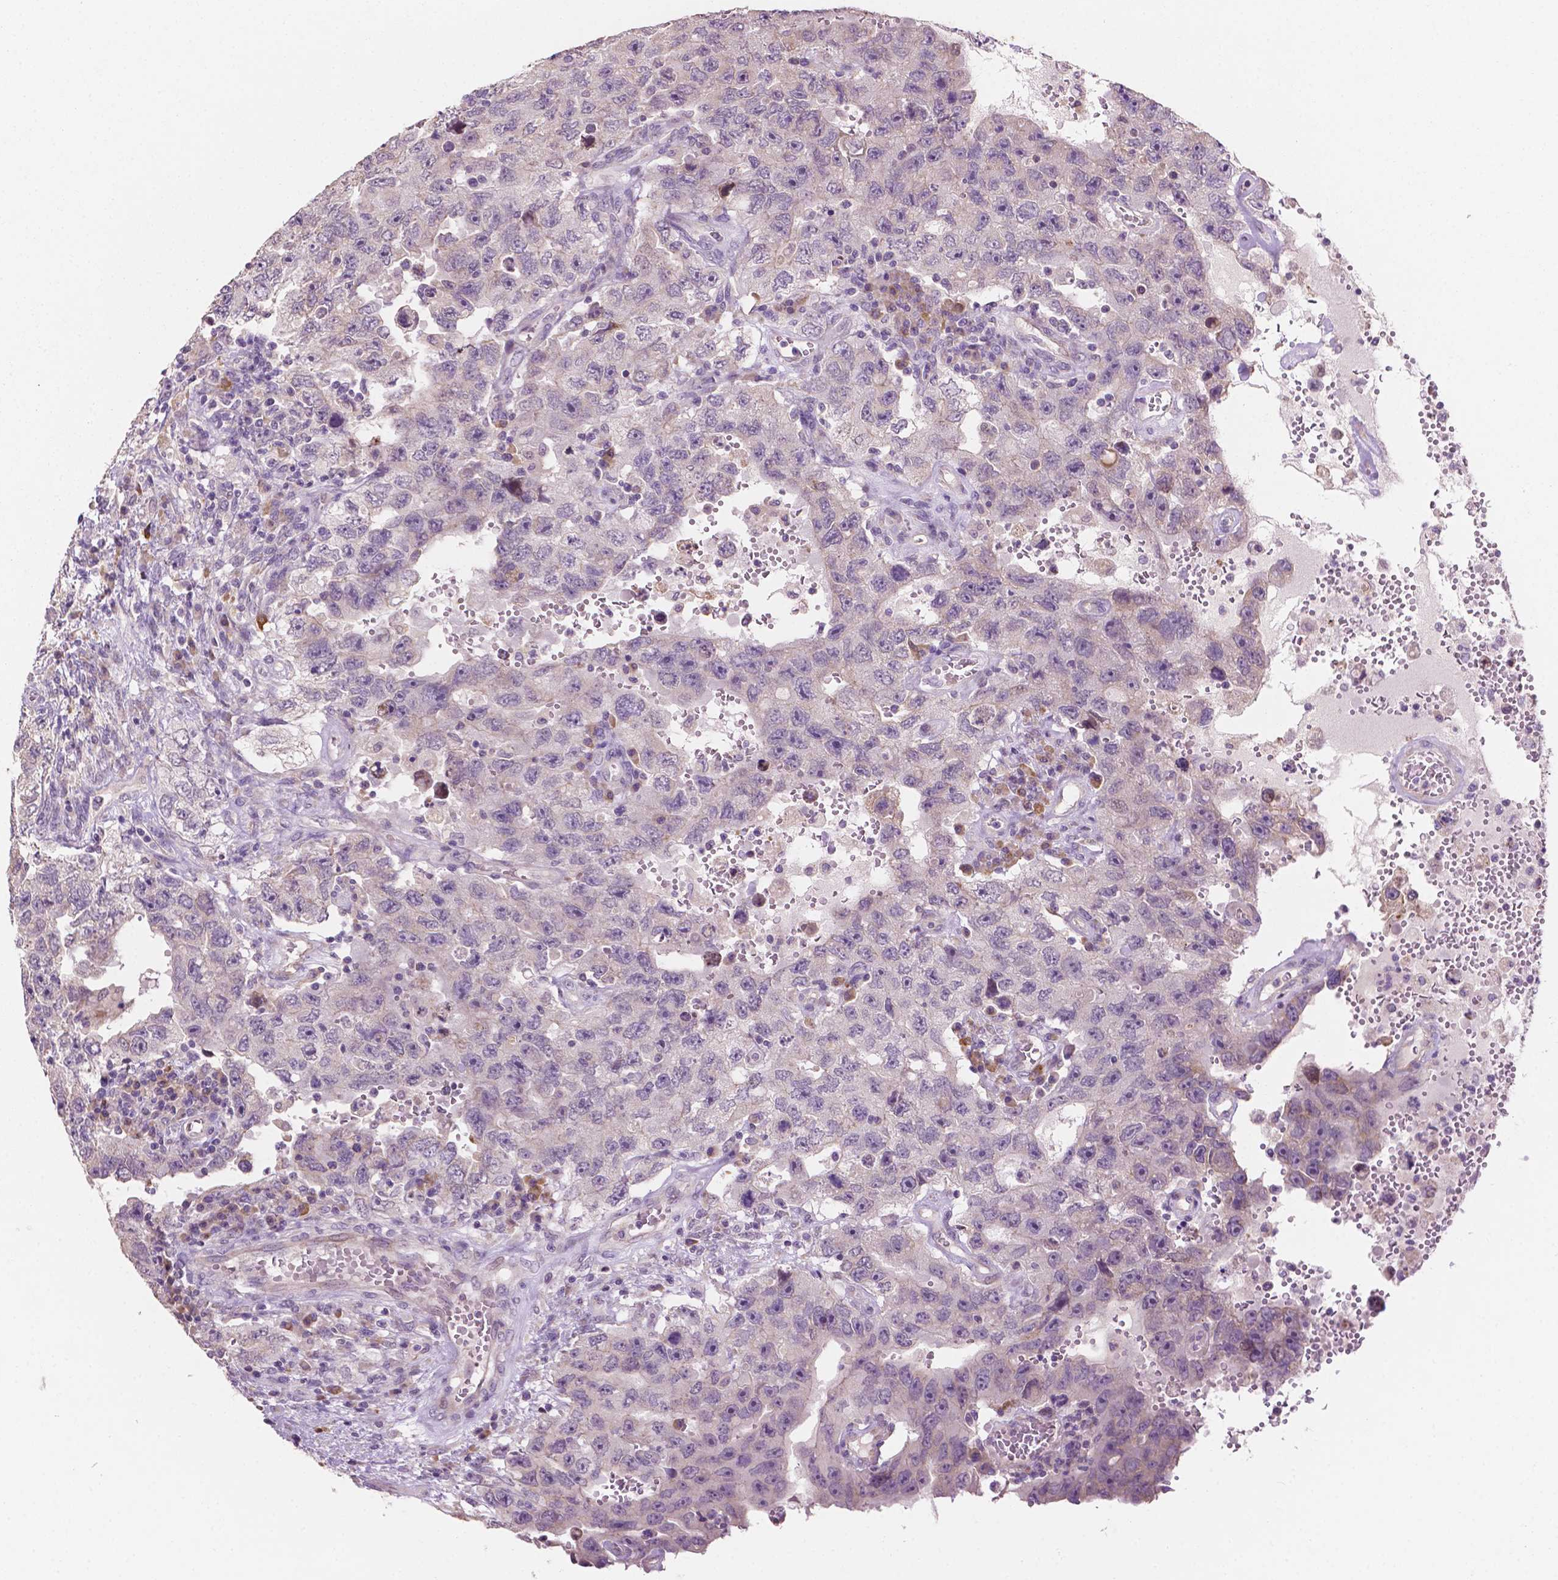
{"staining": {"intensity": "negative", "quantity": "none", "location": "none"}, "tissue": "testis cancer", "cell_type": "Tumor cells", "image_type": "cancer", "snomed": [{"axis": "morphology", "description": "Carcinoma, Embryonal, NOS"}, {"axis": "topography", "description": "Testis"}], "caption": "This is a histopathology image of immunohistochemistry (IHC) staining of embryonal carcinoma (testis), which shows no positivity in tumor cells.", "gene": "LRP1B", "patient": {"sex": "male", "age": 26}}